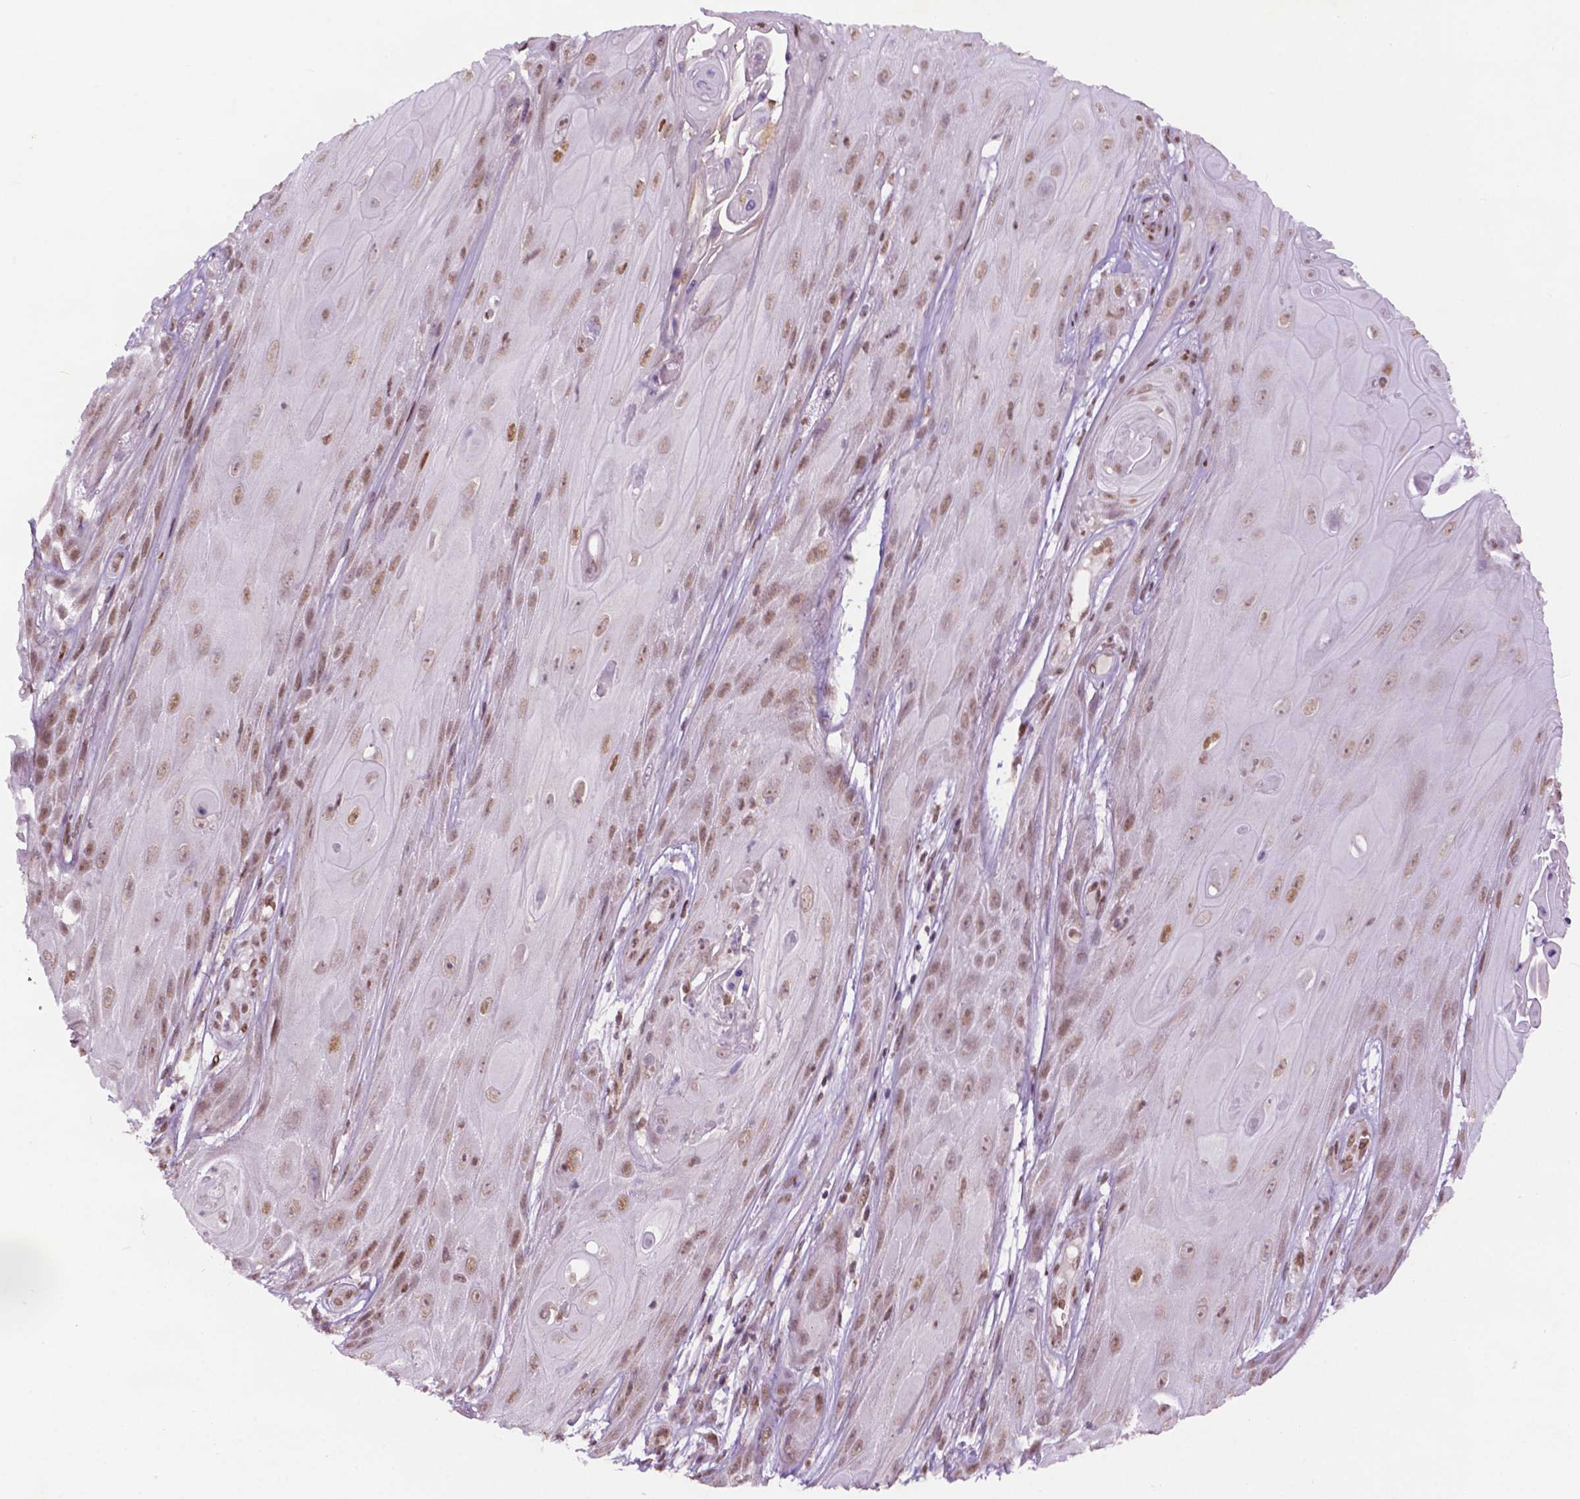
{"staining": {"intensity": "moderate", "quantity": ">75%", "location": "nuclear"}, "tissue": "skin cancer", "cell_type": "Tumor cells", "image_type": "cancer", "snomed": [{"axis": "morphology", "description": "Squamous cell carcinoma, NOS"}, {"axis": "topography", "description": "Skin"}], "caption": "Skin cancer (squamous cell carcinoma) was stained to show a protein in brown. There is medium levels of moderate nuclear expression in approximately >75% of tumor cells. (IHC, brightfield microscopy, high magnification).", "gene": "ZNF41", "patient": {"sex": "male", "age": 62}}